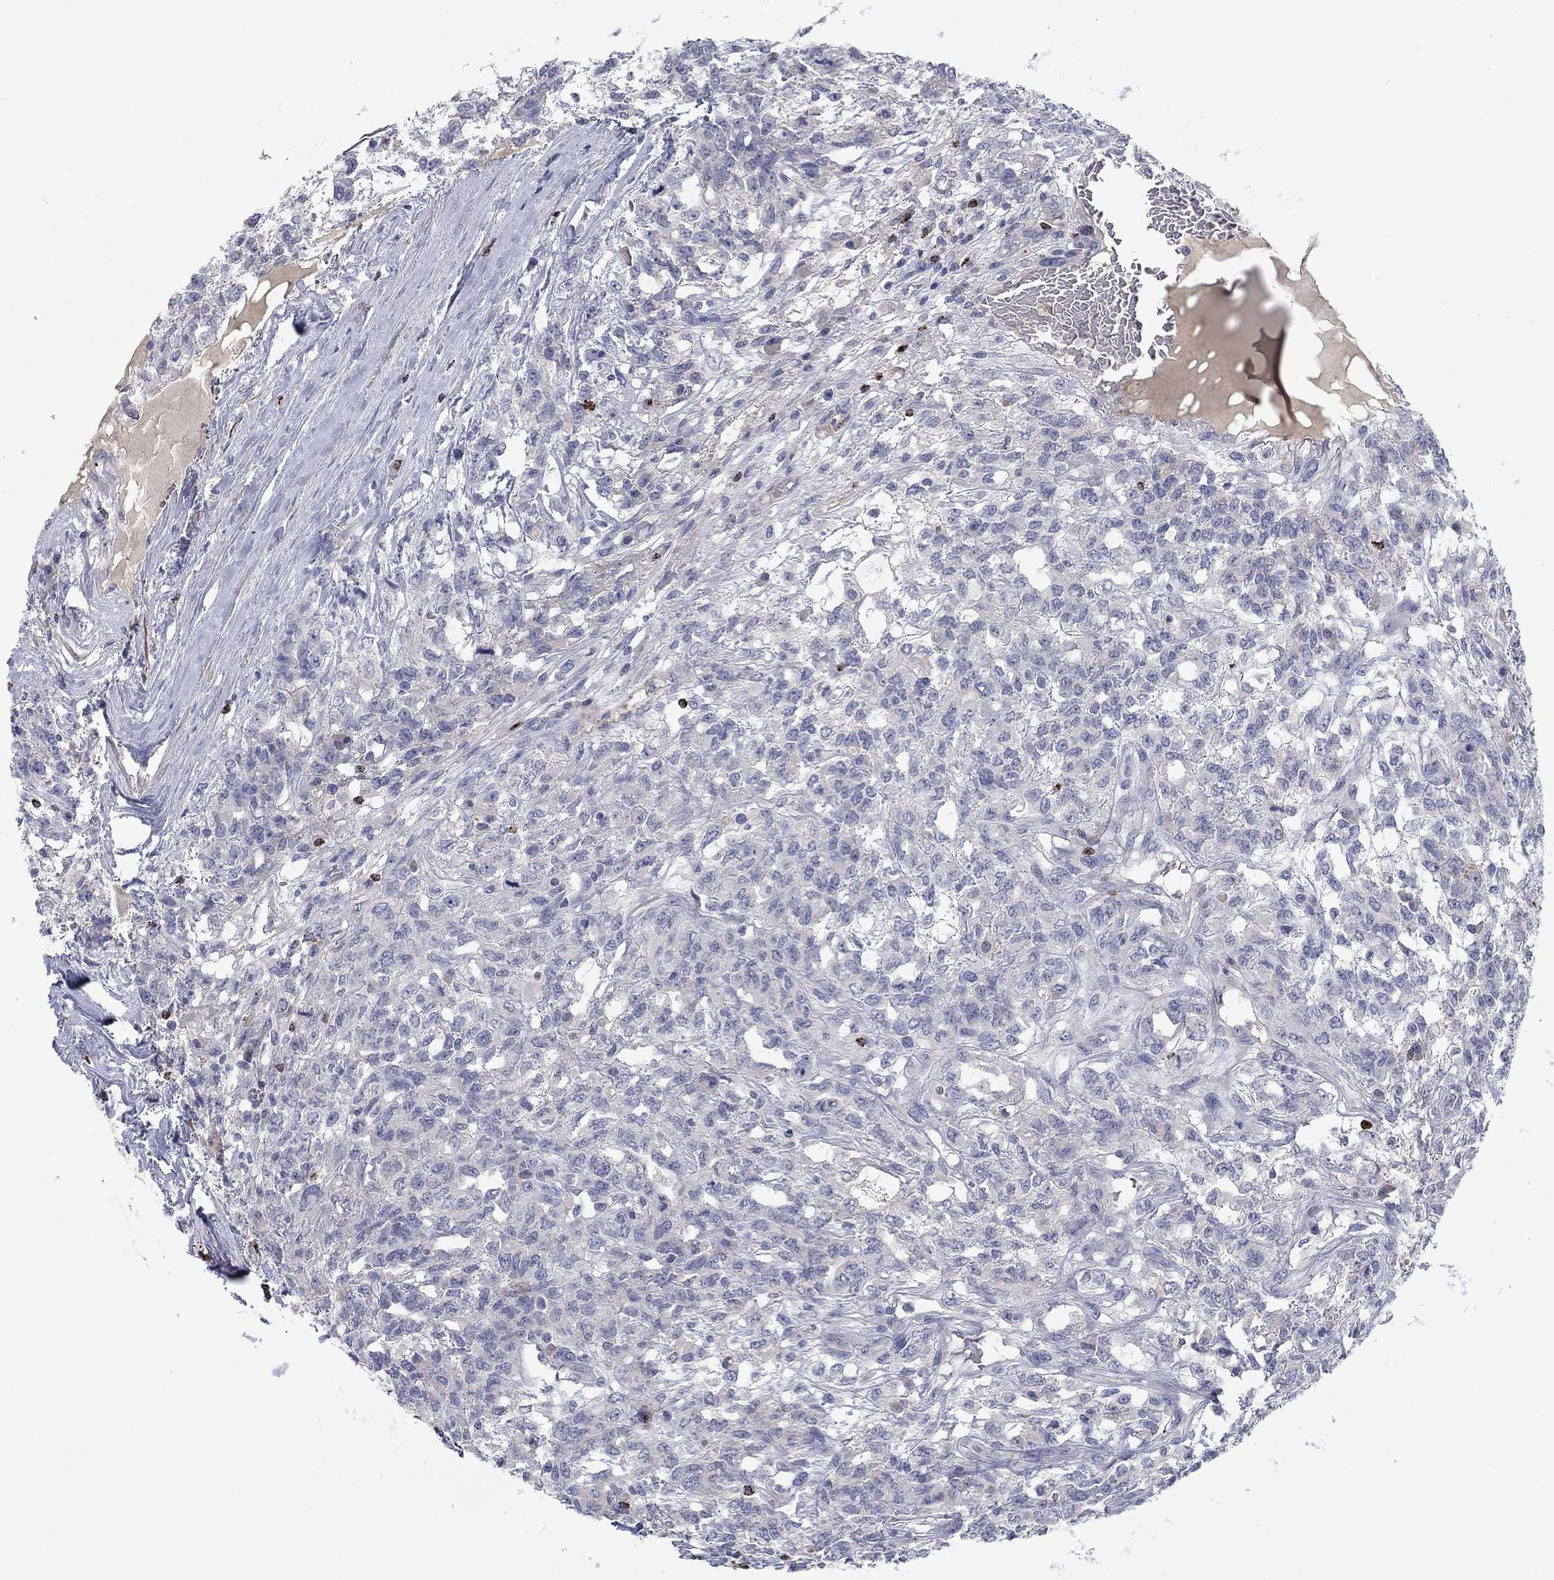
{"staining": {"intensity": "negative", "quantity": "none", "location": "none"}, "tissue": "testis cancer", "cell_type": "Tumor cells", "image_type": "cancer", "snomed": [{"axis": "morphology", "description": "Seminoma, NOS"}, {"axis": "topography", "description": "Testis"}], "caption": "Tumor cells are negative for protein expression in human testis cancer (seminoma). (Brightfield microscopy of DAB immunohistochemistry at high magnification).", "gene": "GZMA", "patient": {"sex": "male", "age": 52}}